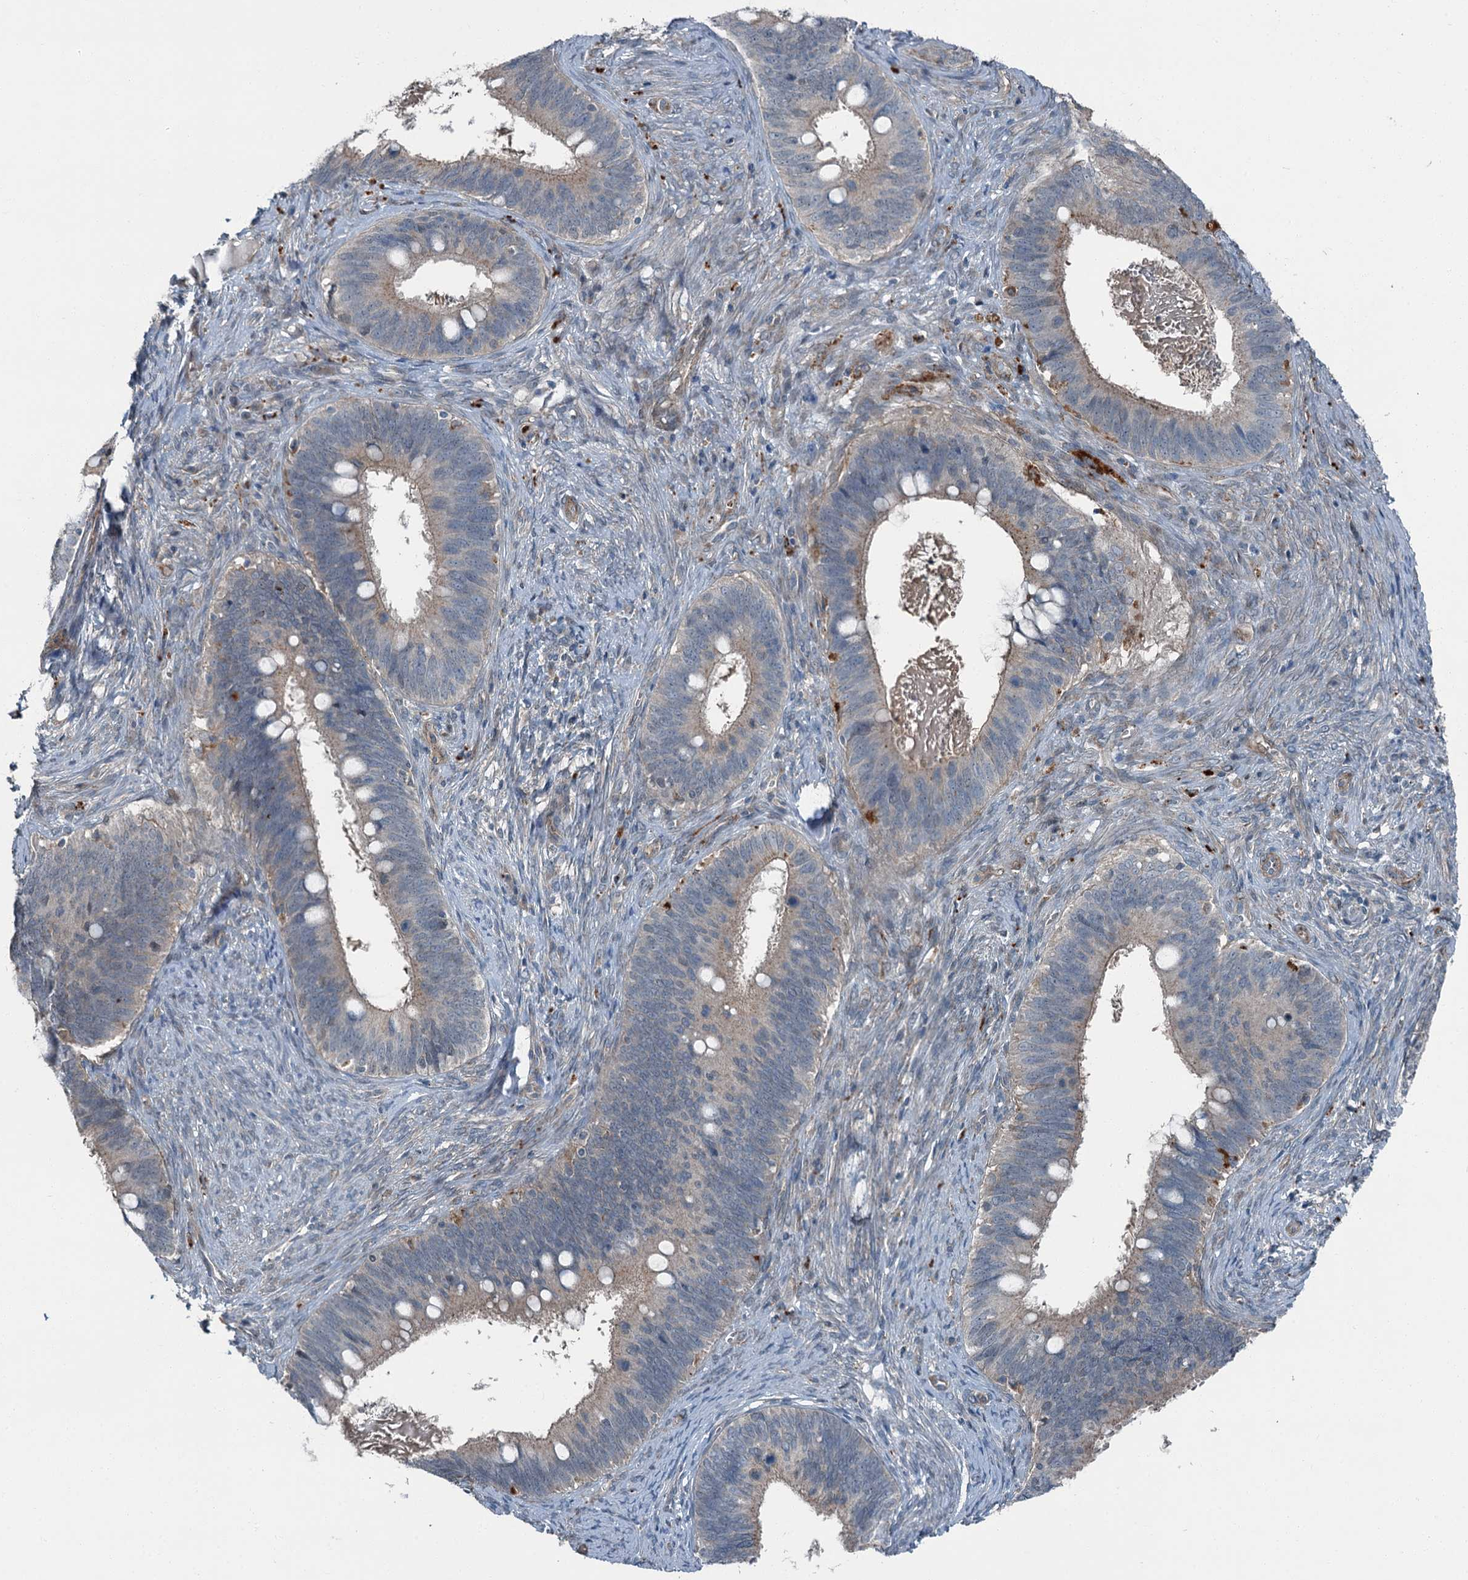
{"staining": {"intensity": "weak", "quantity": "25%-75%", "location": "cytoplasmic/membranous"}, "tissue": "cervical cancer", "cell_type": "Tumor cells", "image_type": "cancer", "snomed": [{"axis": "morphology", "description": "Adenocarcinoma, NOS"}, {"axis": "topography", "description": "Cervix"}], "caption": "Immunohistochemical staining of cervical cancer exhibits low levels of weak cytoplasmic/membranous protein expression in approximately 25%-75% of tumor cells.", "gene": "AXL", "patient": {"sex": "female", "age": 42}}